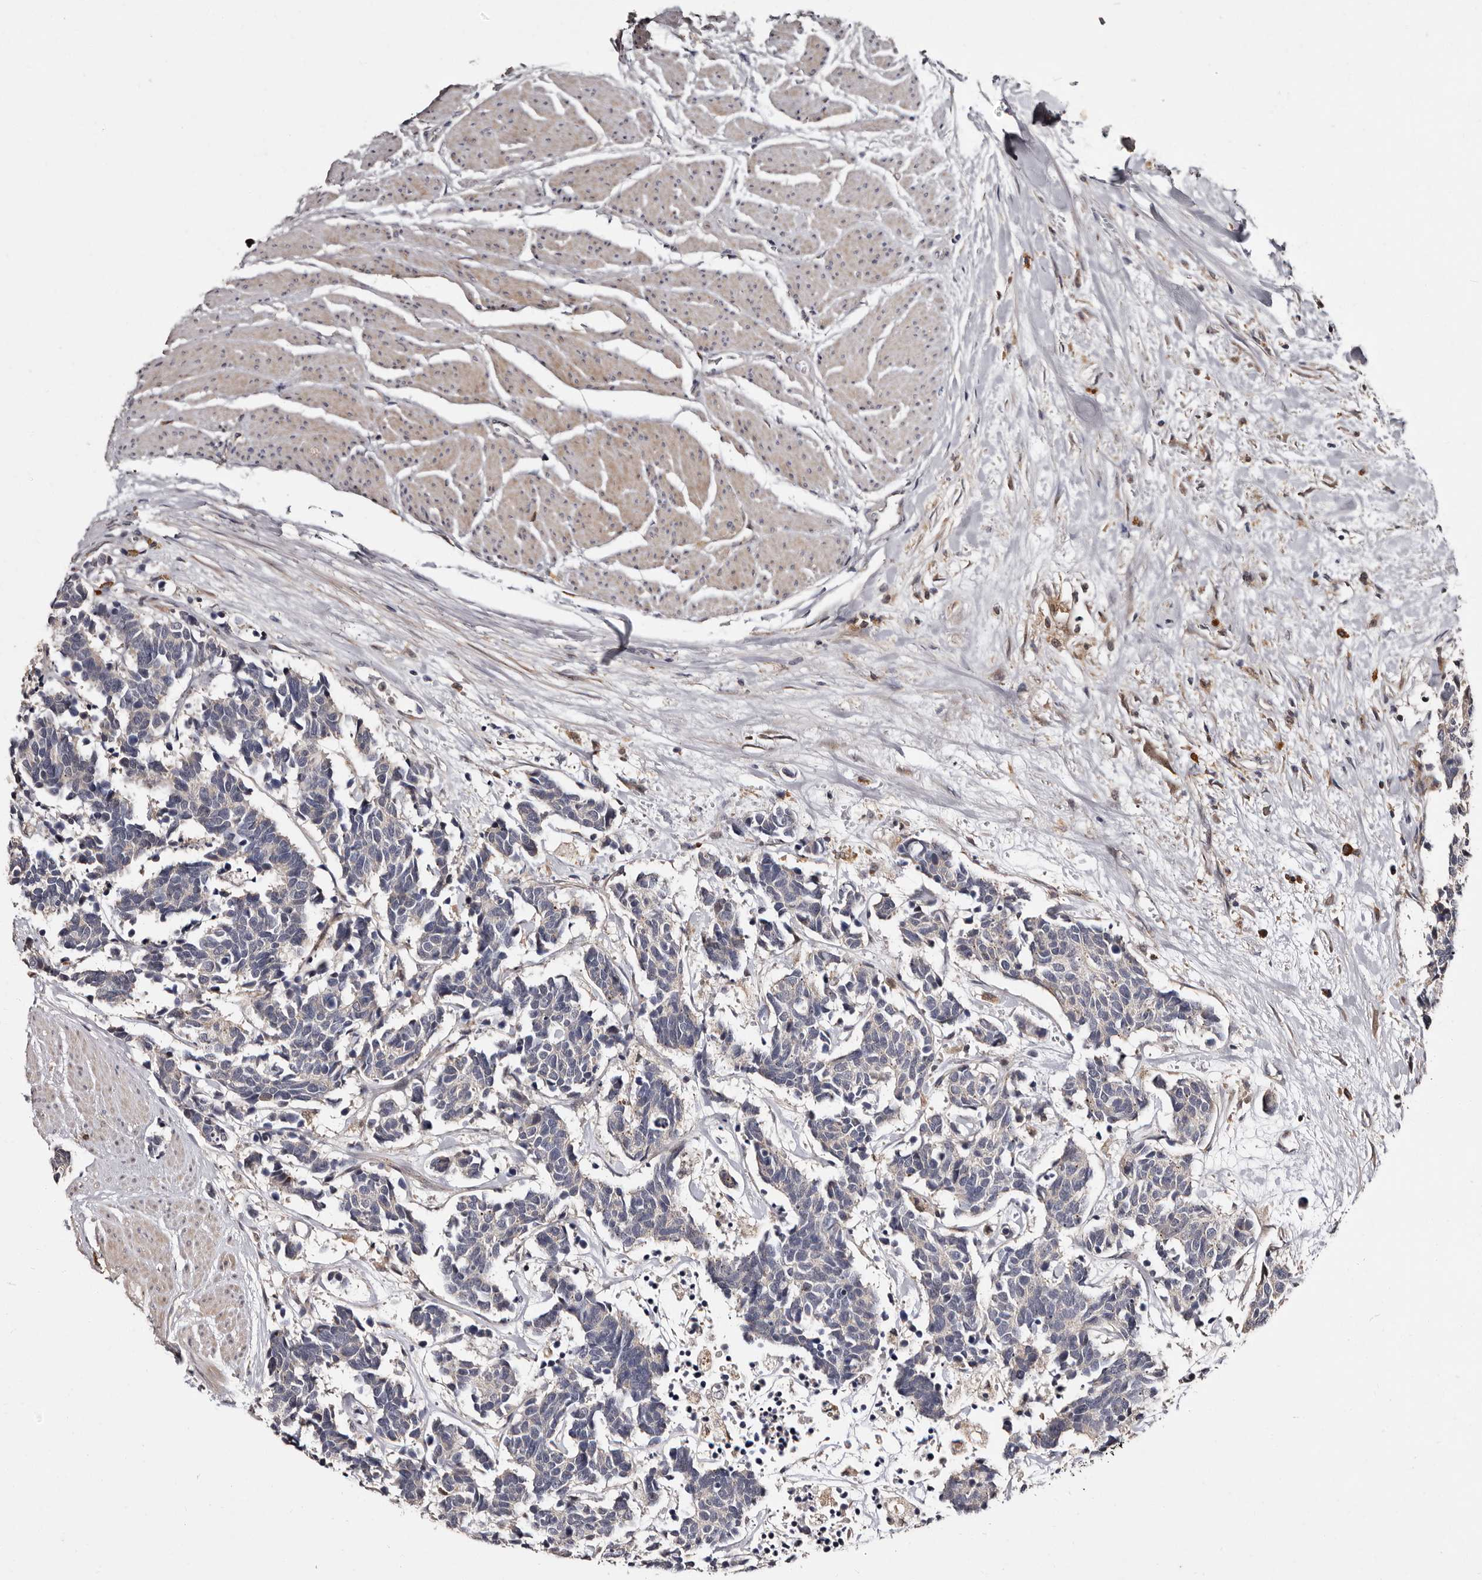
{"staining": {"intensity": "negative", "quantity": "none", "location": "none"}, "tissue": "carcinoid", "cell_type": "Tumor cells", "image_type": "cancer", "snomed": [{"axis": "morphology", "description": "Carcinoma, NOS"}, {"axis": "morphology", "description": "Carcinoid, malignant, NOS"}, {"axis": "topography", "description": "Urinary bladder"}], "caption": "DAB immunohistochemical staining of human carcinoid (malignant) demonstrates no significant staining in tumor cells.", "gene": "DNPH1", "patient": {"sex": "male", "age": 57}}